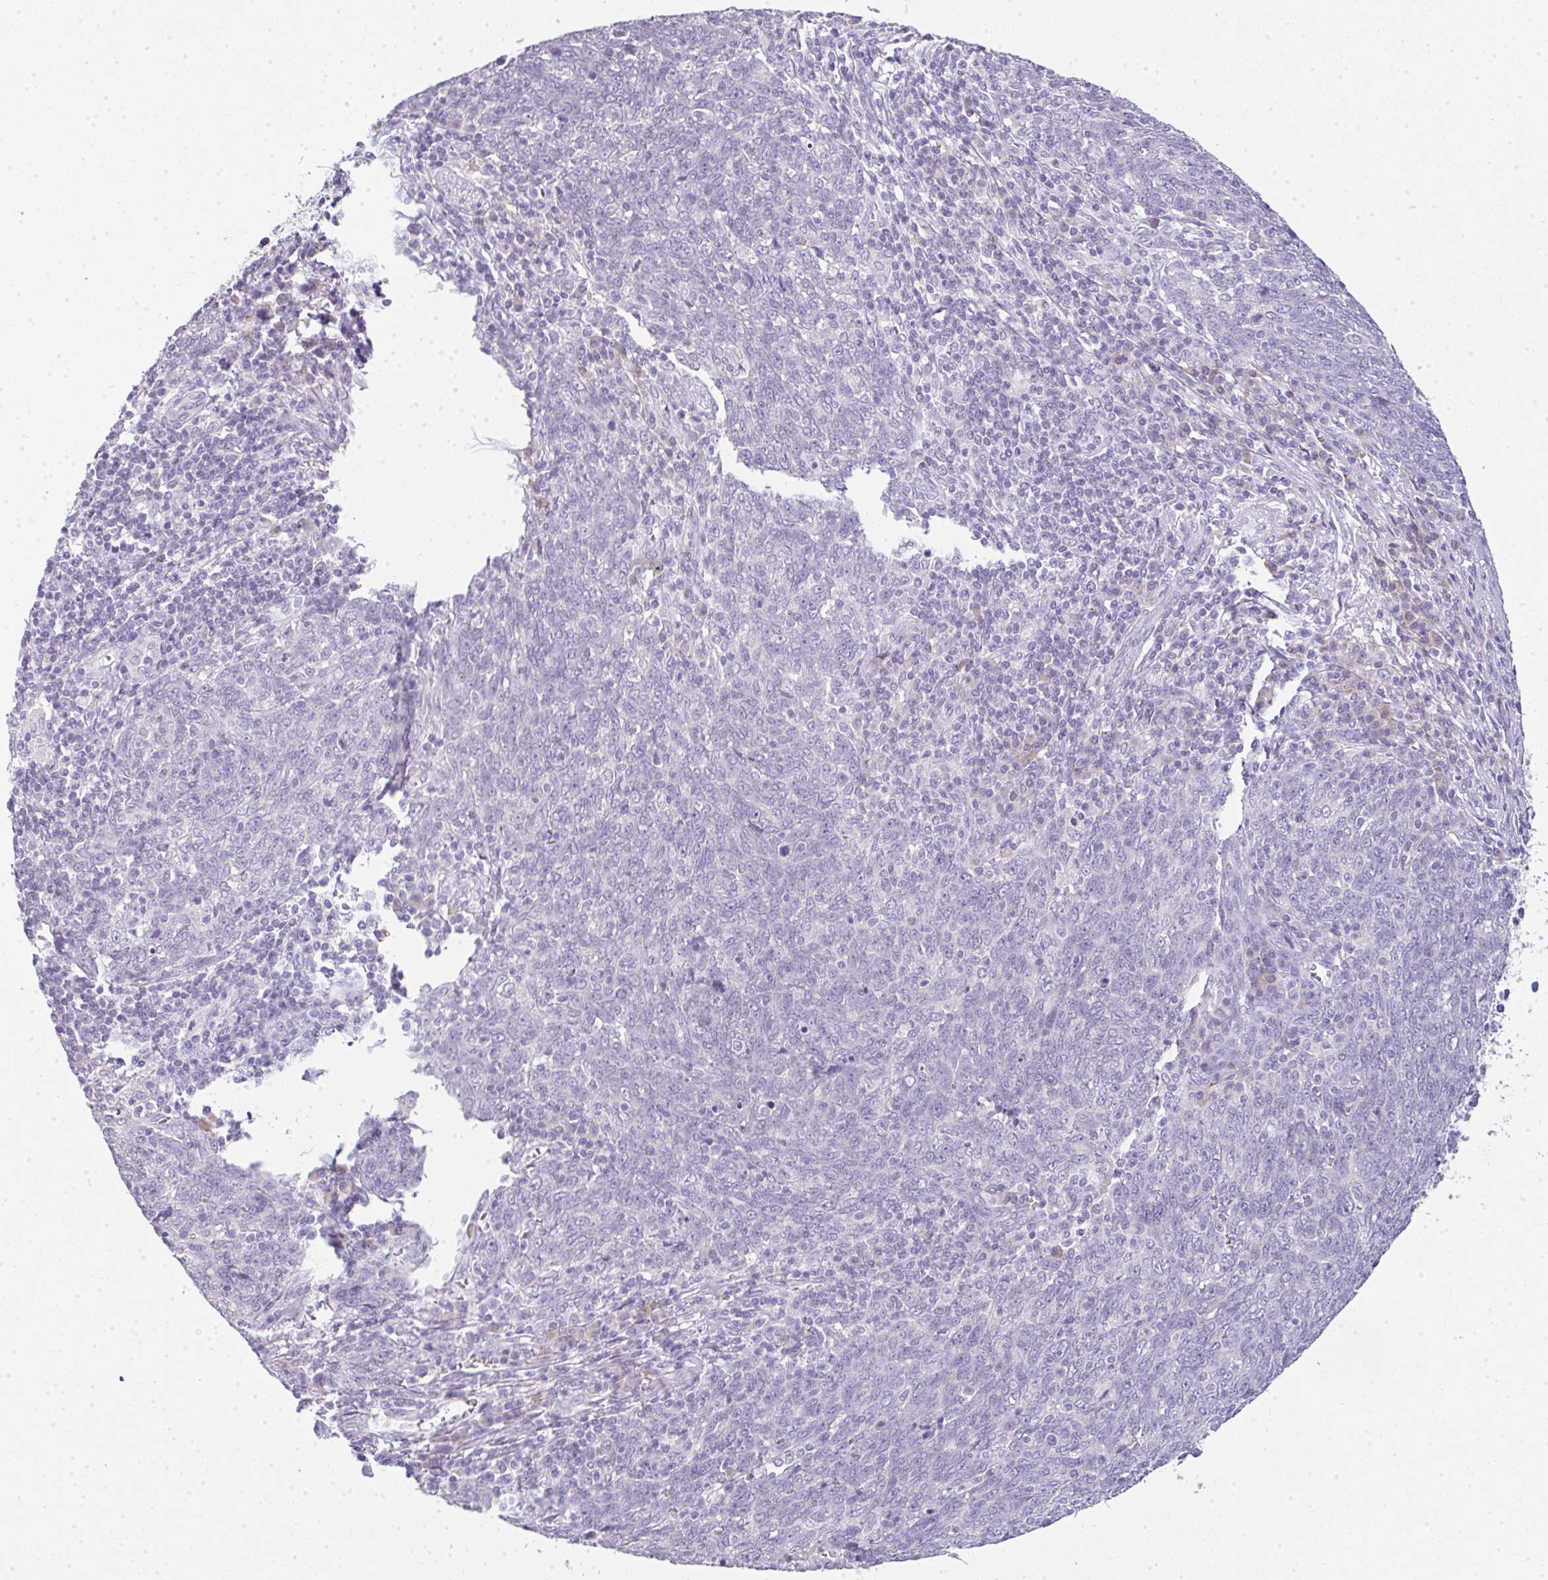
{"staining": {"intensity": "negative", "quantity": "none", "location": "none"}, "tissue": "lung cancer", "cell_type": "Tumor cells", "image_type": "cancer", "snomed": [{"axis": "morphology", "description": "Squamous cell carcinoma, NOS"}, {"axis": "topography", "description": "Lung"}], "caption": "Tumor cells show no significant protein expression in lung cancer (squamous cell carcinoma).", "gene": "LPAR4", "patient": {"sex": "female", "age": 72}}